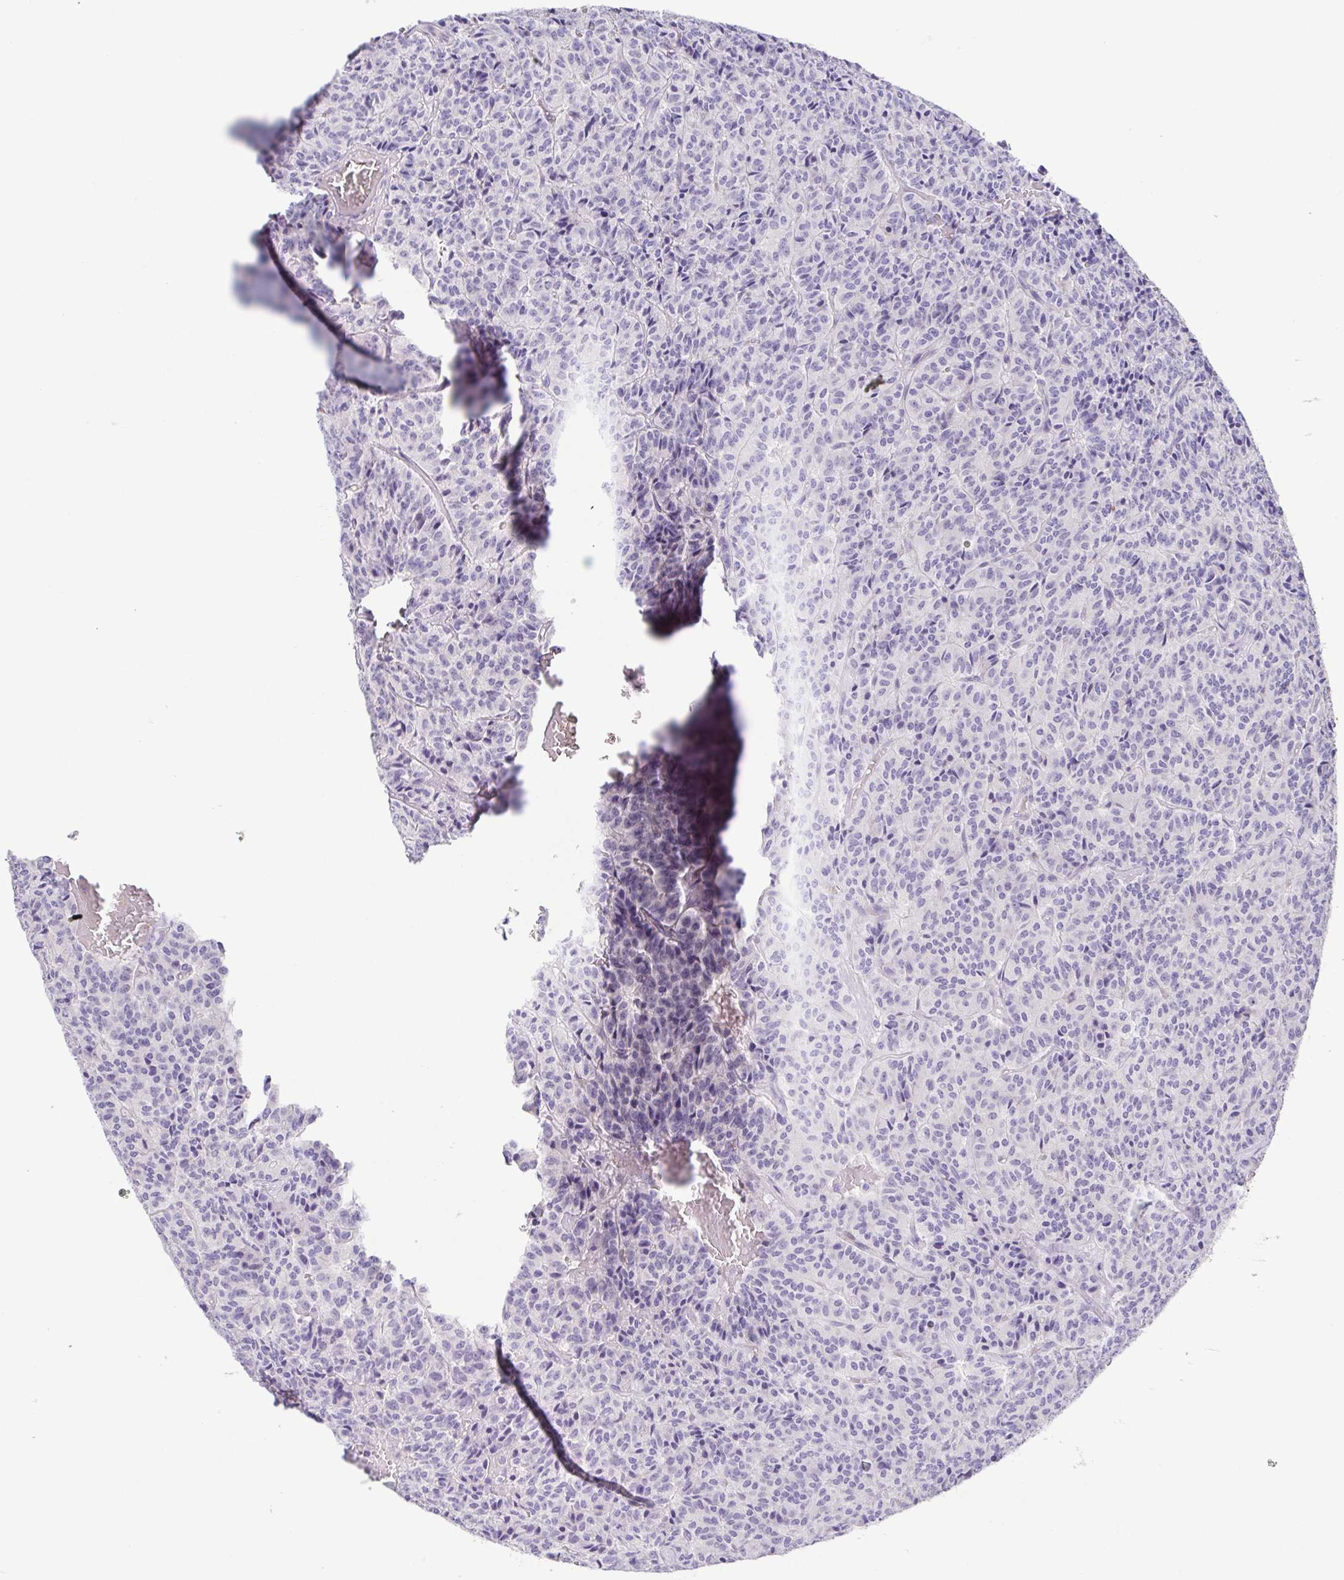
{"staining": {"intensity": "negative", "quantity": "none", "location": "none"}, "tissue": "carcinoid", "cell_type": "Tumor cells", "image_type": "cancer", "snomed": [{"axis": "morphology", "description": "Carcinoid, malignant, NOS"}, {"axis": "topography", "description": "Lung"}], "caption": "There is no significant staining in tumor cells of carcinoid. (DAB (3,3'-diaminobenzidine) immunohistochemistry visualized using brightfield microscopy, high magnification).", "gene": "TERT", "patient": {"sex": "male", "age": 70}}